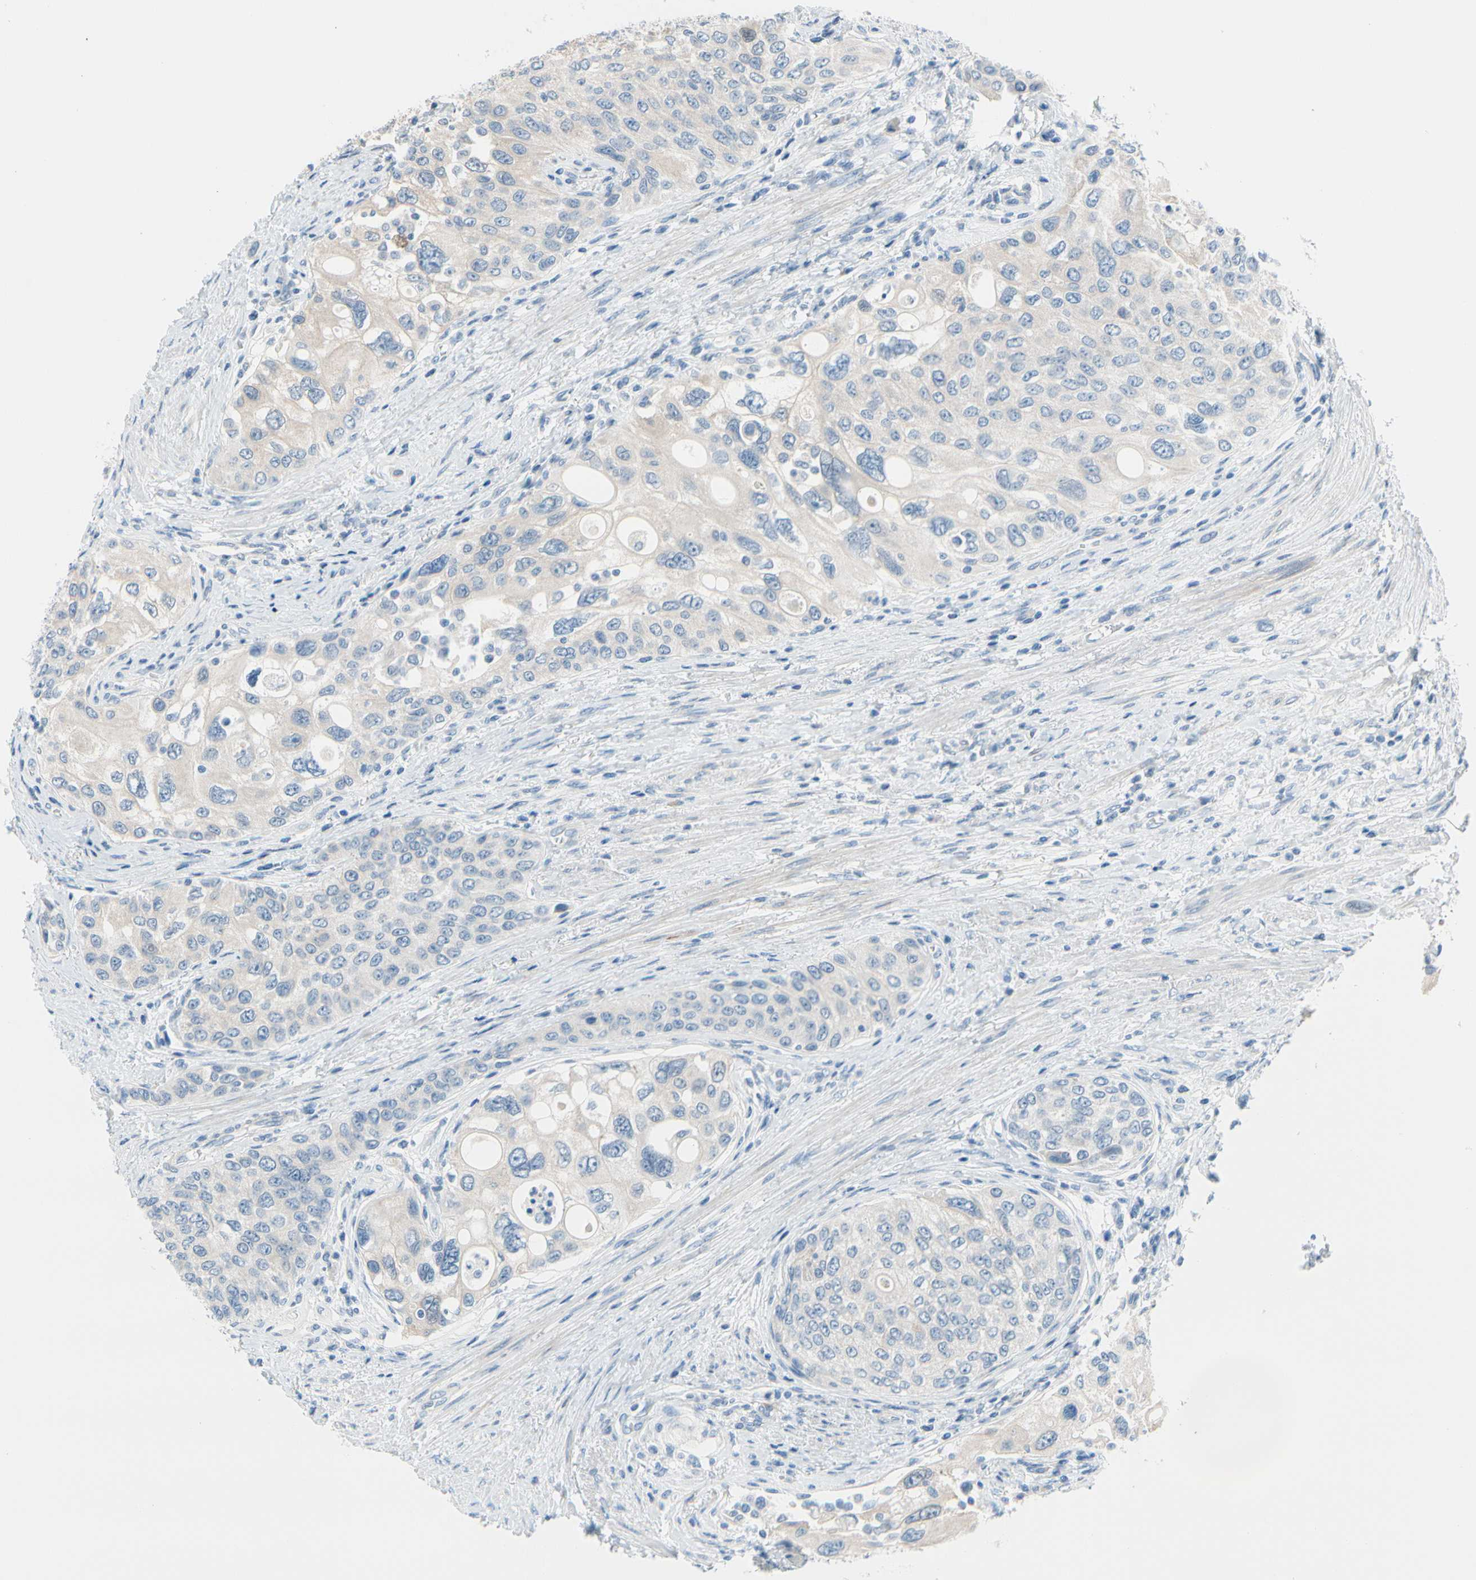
{"staining": {"intensity": "weak", "quantity": "<25%", "location": "cytoplasmic/membranous"}, "tissue": "urothelial cancer", "cell_type": "Tumor cells", "image_type": "cancer", "snomed": [{"axis": "morphology", "description": "Urothelial carcinoma, High grade"}, {"axis": "topography", "description": "Urinary bladder"}], "caption": "Immunohistochemistry histopathology image of urothelial cancer stained for a protein (brown), which shows no expression in tumor cells.", "gene": "FCER2", "patient": {"sex": "female", "age": 56}}